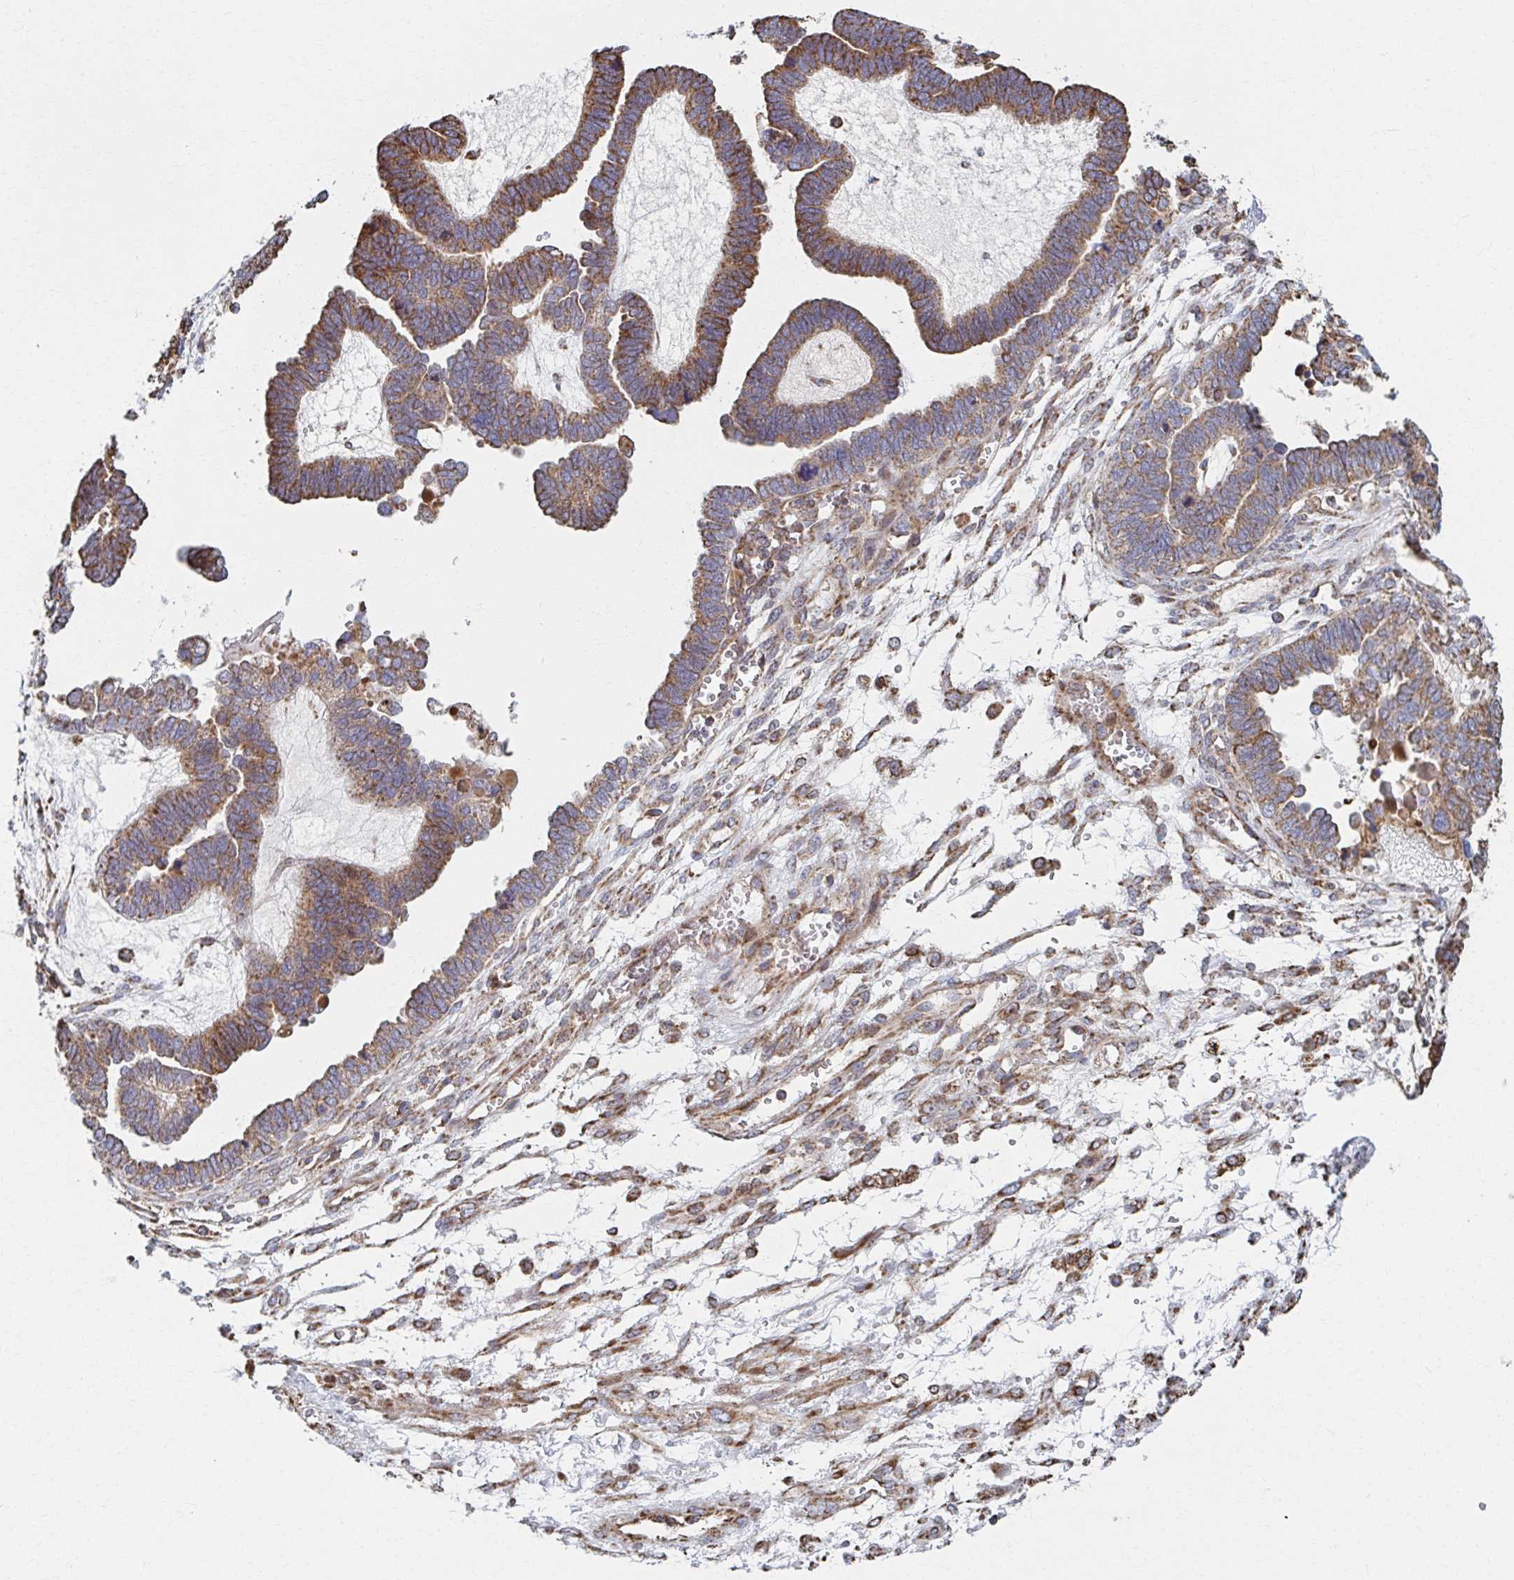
{"staining": {"intensity": "moderate", "quantity": ">75%", "location": "cytoplasmic/membranous"}, "tissue": "ovarian cancer", "cell_type": "Tumor cells", "image_type": "cancer", "snomed": [{"axis": "morphology", "description": "Cystadenocarcinoma, serous, NOS"}, {"axis": "topography", "description": "Ovary"}], "caption": "Moderate cytoplasmic/membranous protein positivity is appreciated in approximately >75% of tumor cells in ovarian cancer.", "gene": "SAT1", "patient": {"sex": "female", "age": 51}}